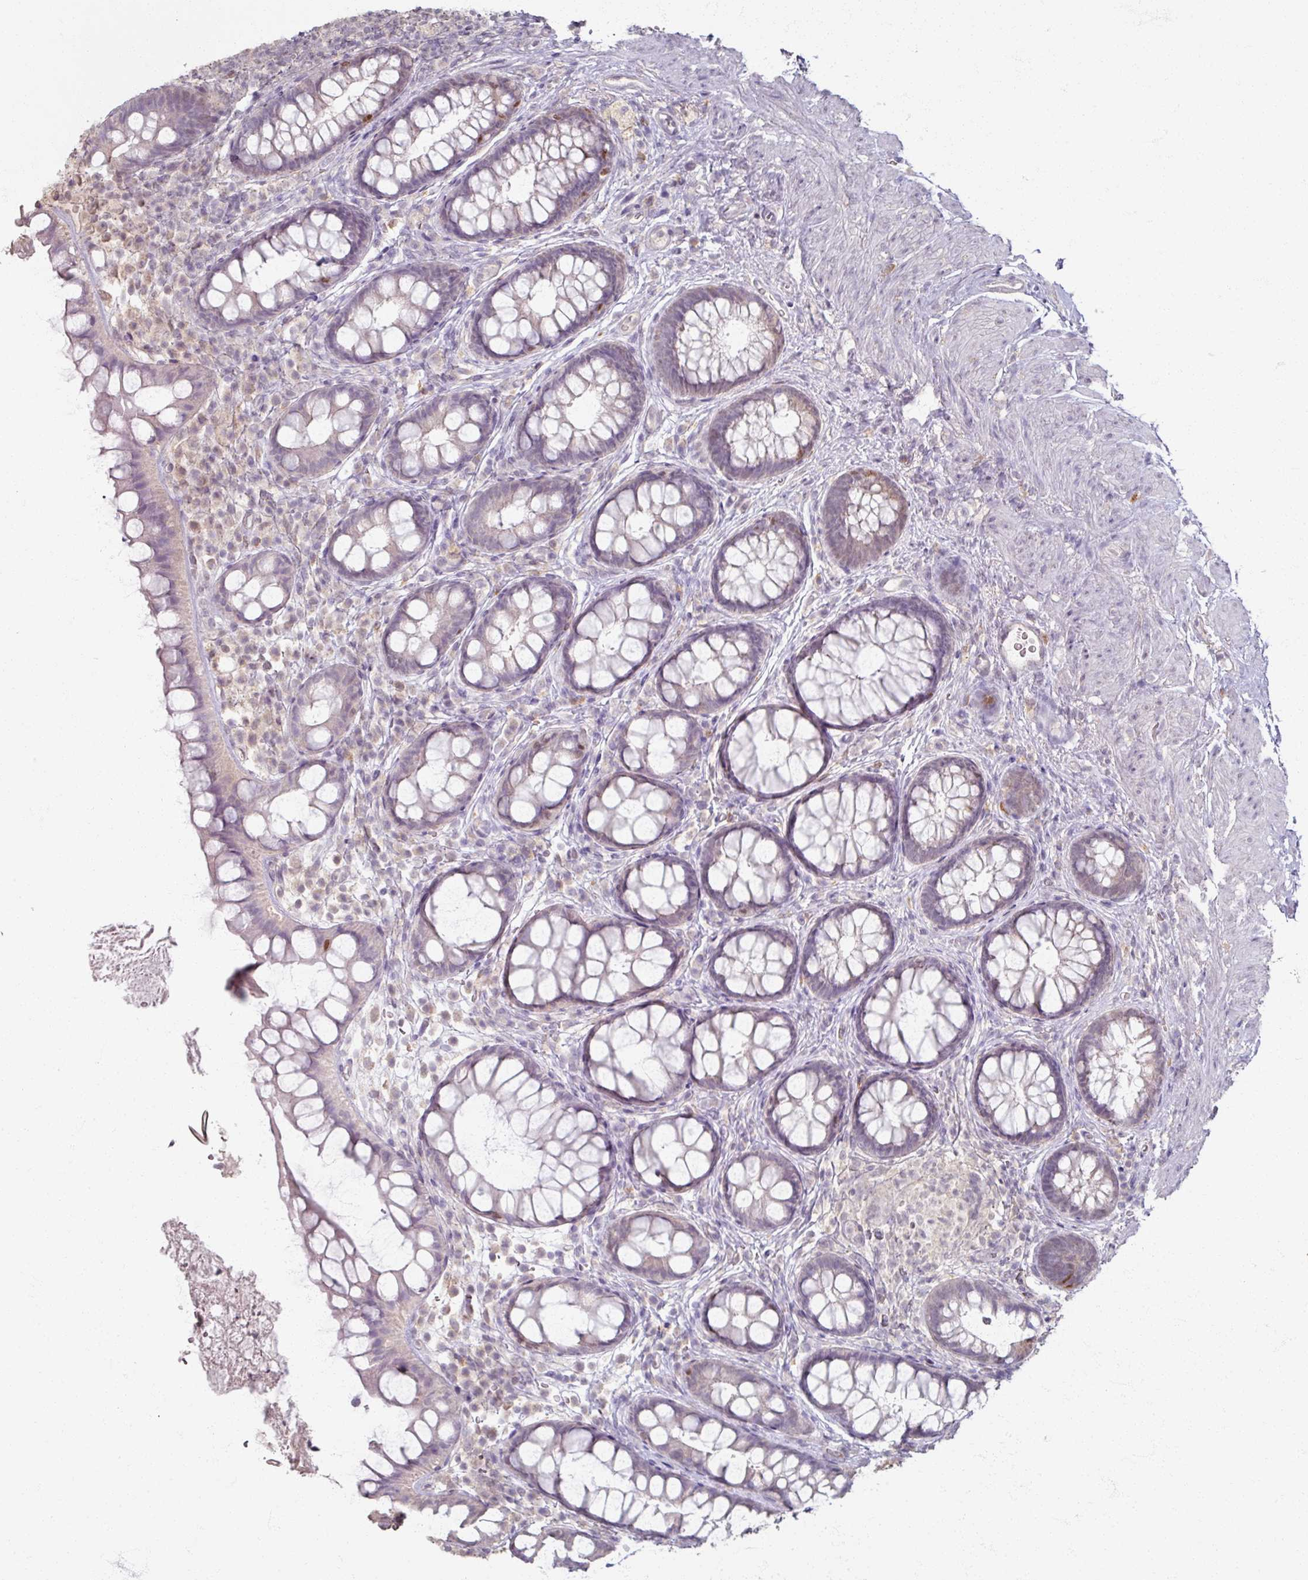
{"staining": {"intensity": "weak", "quantity": "<25%", "location": "cytoplasmic/membranous,nuclear"}, "tissue": "rectum", "cell_type": "Glandular cells", "image_type": "normal", "snomed": [{"axis": "morphology", "description": "Normal tissue, NOS"}, {"axis": "topography", "description": "Rectum"}, {"axis": "topography", "description": "Peripheral nerve tissue"}], "caption": "The photomicrograph demonstrates no staining of glandular cells in unremarkable rectum. The staining was performed using DAB to visualize the protein expression in brown, while the nuclei were stained in blue with hematoxylin (Magnification: 20x).", "gene": "SOX11", "patient": {"sex": "female", "age": 69}}